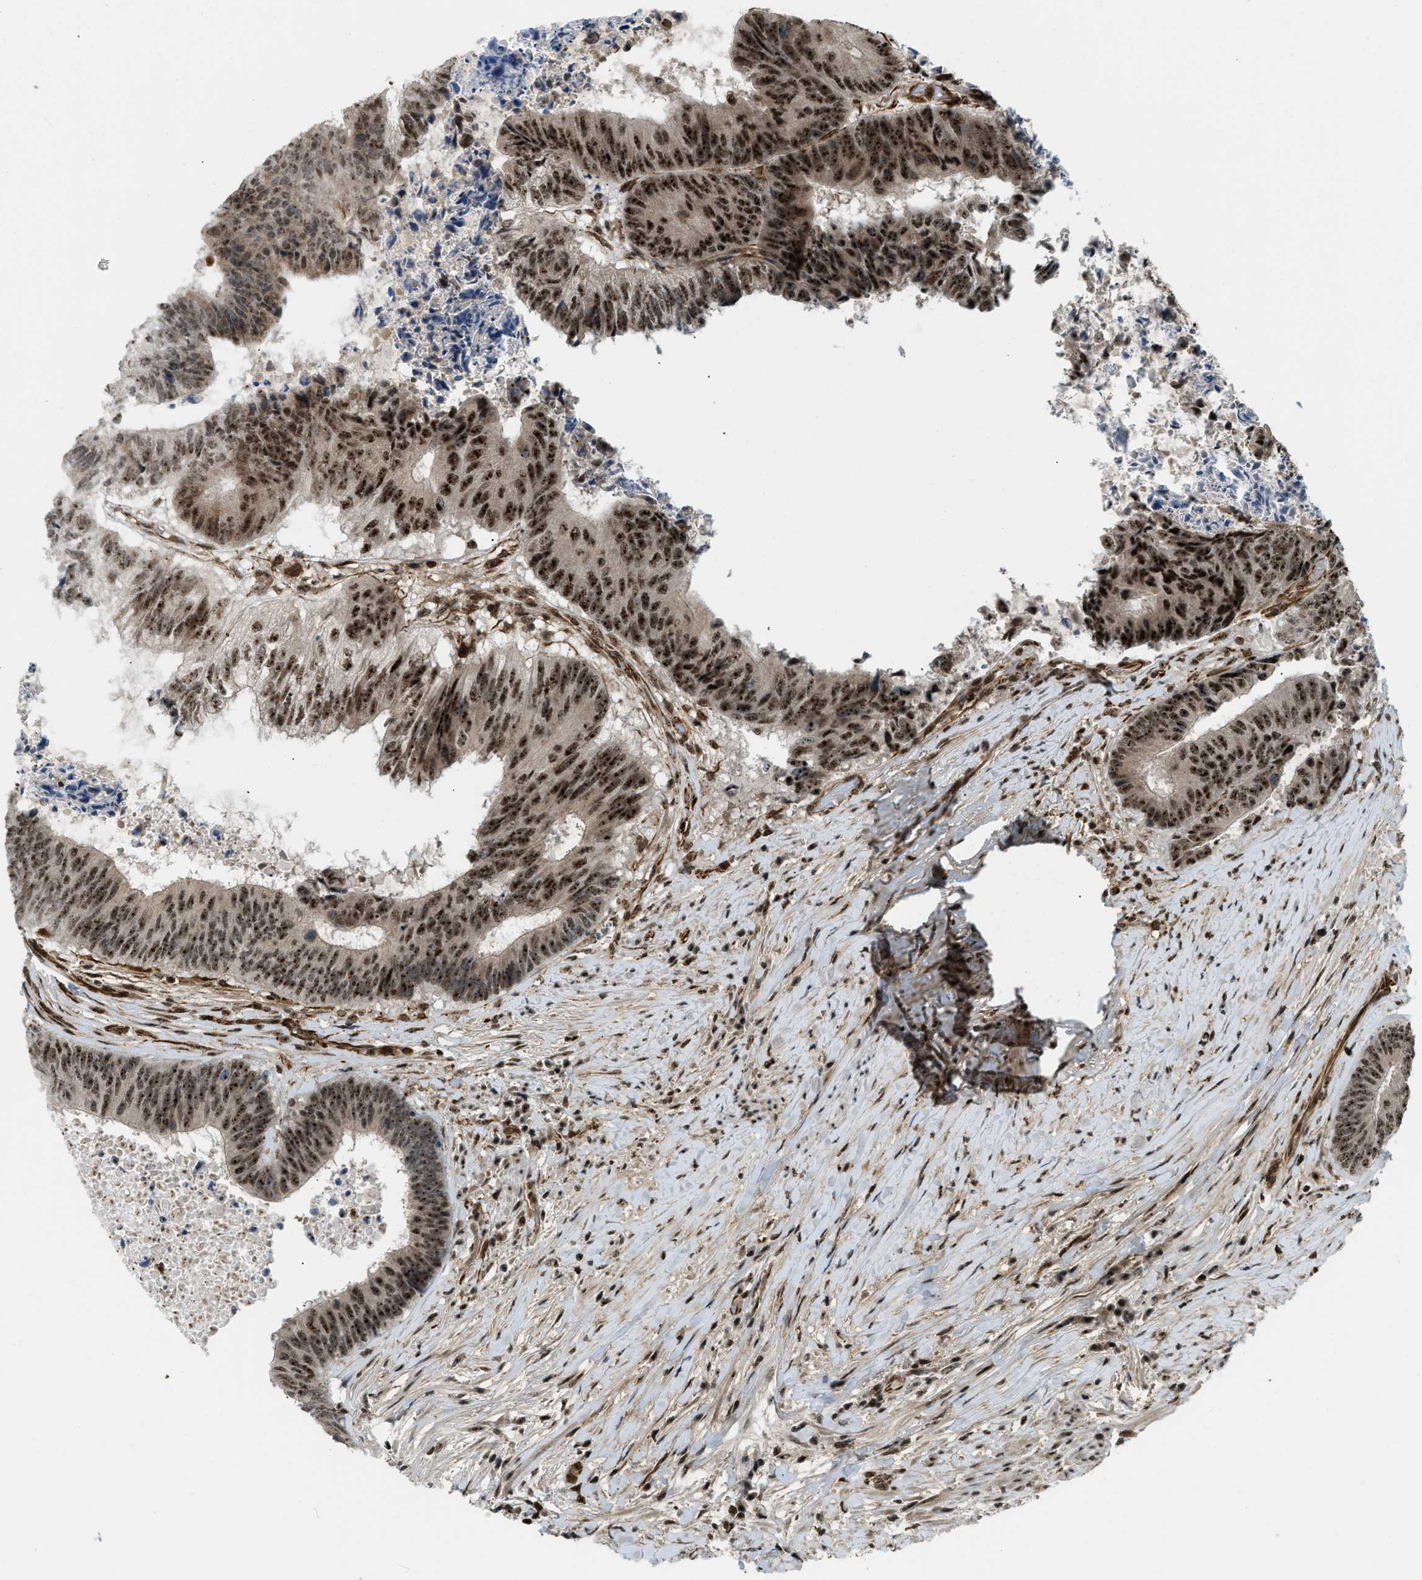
{"staining": {"intensity": "strong", "quantity": ">75%", "location": "nuclear"}, "tissue": "colorectal cancer", "cell_type": "Tumor cells", "image_type": "cancer", "snomed": [{"axis": "morphology", "description": "Adenocarcinoma, NOS"}, {"axis": "topography", "description": "Rectum"}], "caption": "This is an image of IHC staining of colorectal cancer, which shows strong staining in the nuclear of tumor cells.", "gene": "E2F1", "patient": {"sex": "male", "age": 72}}